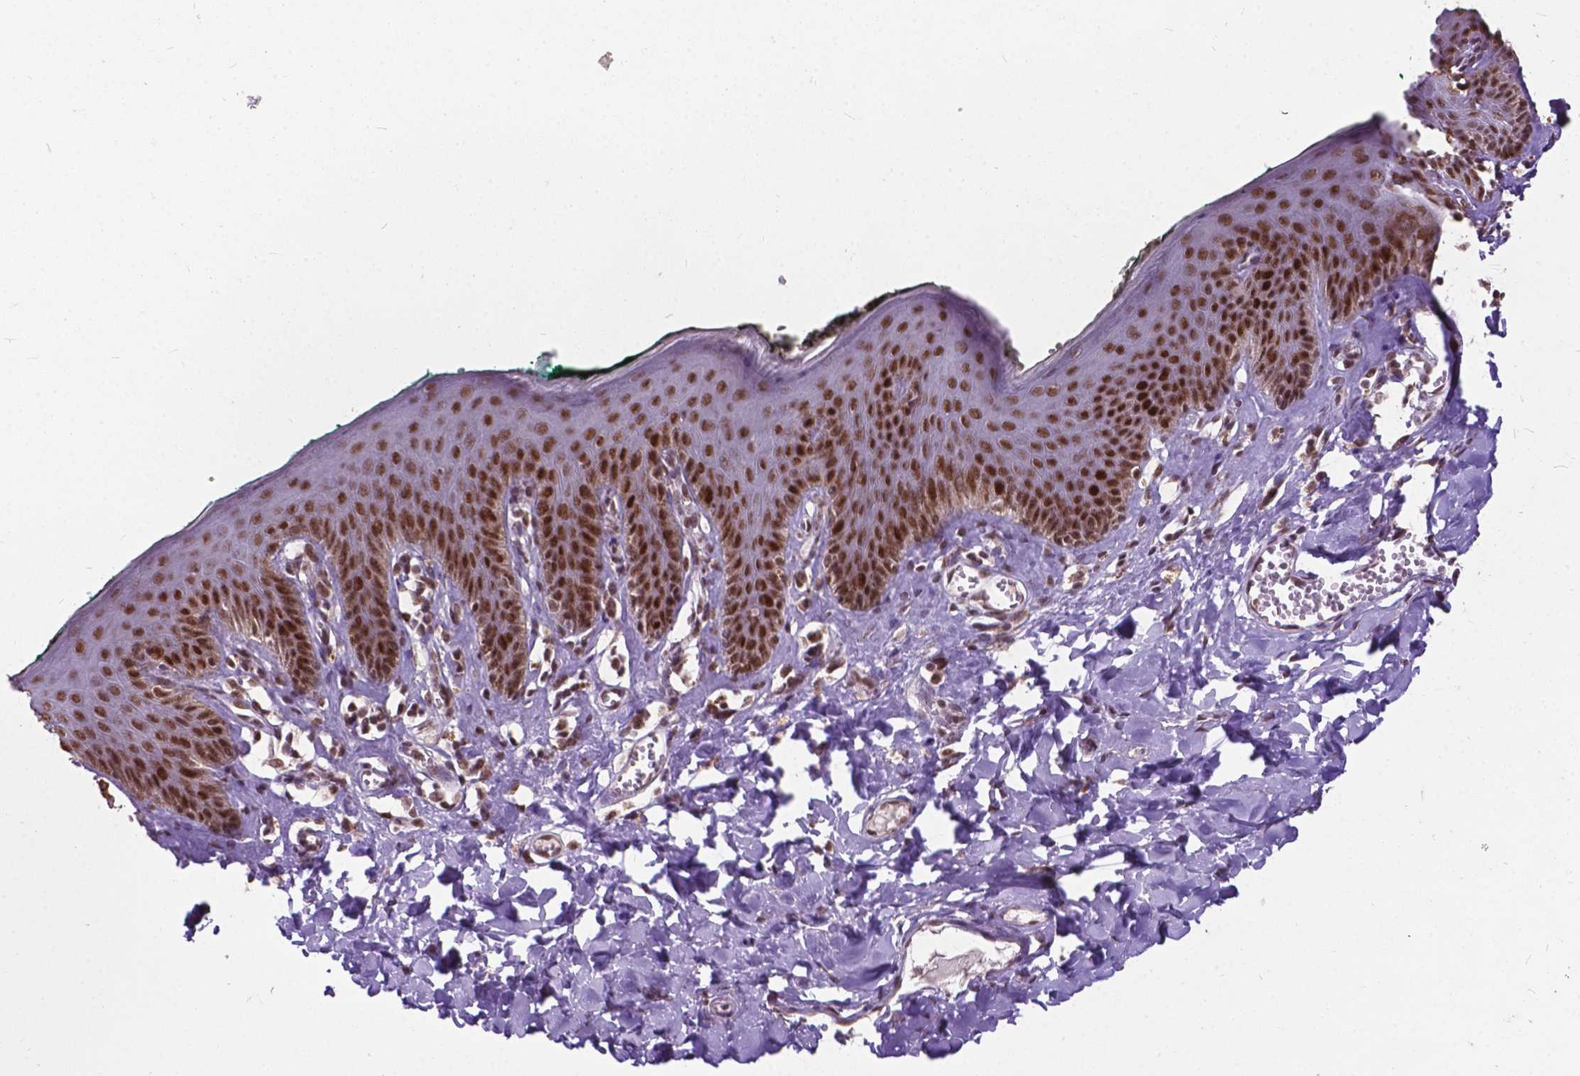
{"staining": {"intensity": "strong", "quantity": ">75%", "location": "nuclear"}, "tissue": "skin", "cell_type": "Epidermal cells", "image_type": "normal", "snomed": [{"axis": "morphology", "description": "Normal tissue, NOS"}, {"axis": "topography", "description": "Vulva"}, {"axis": "topography", "description": "Peripheral nerve tissue"}], "caption": "Immunohistochemistry (IHC) staining of benign skin, which demonstrates high levels of strong nuclear positivity in approximately >75% of epidermal cells indicating strong nuclear protein expression. The staining was performed using DAB (brown) for protein detection and nuclei were counterstained in hematoxylin (blue).", "gene": "MSH2", "patient": {"sex": "female", "age": 66}}